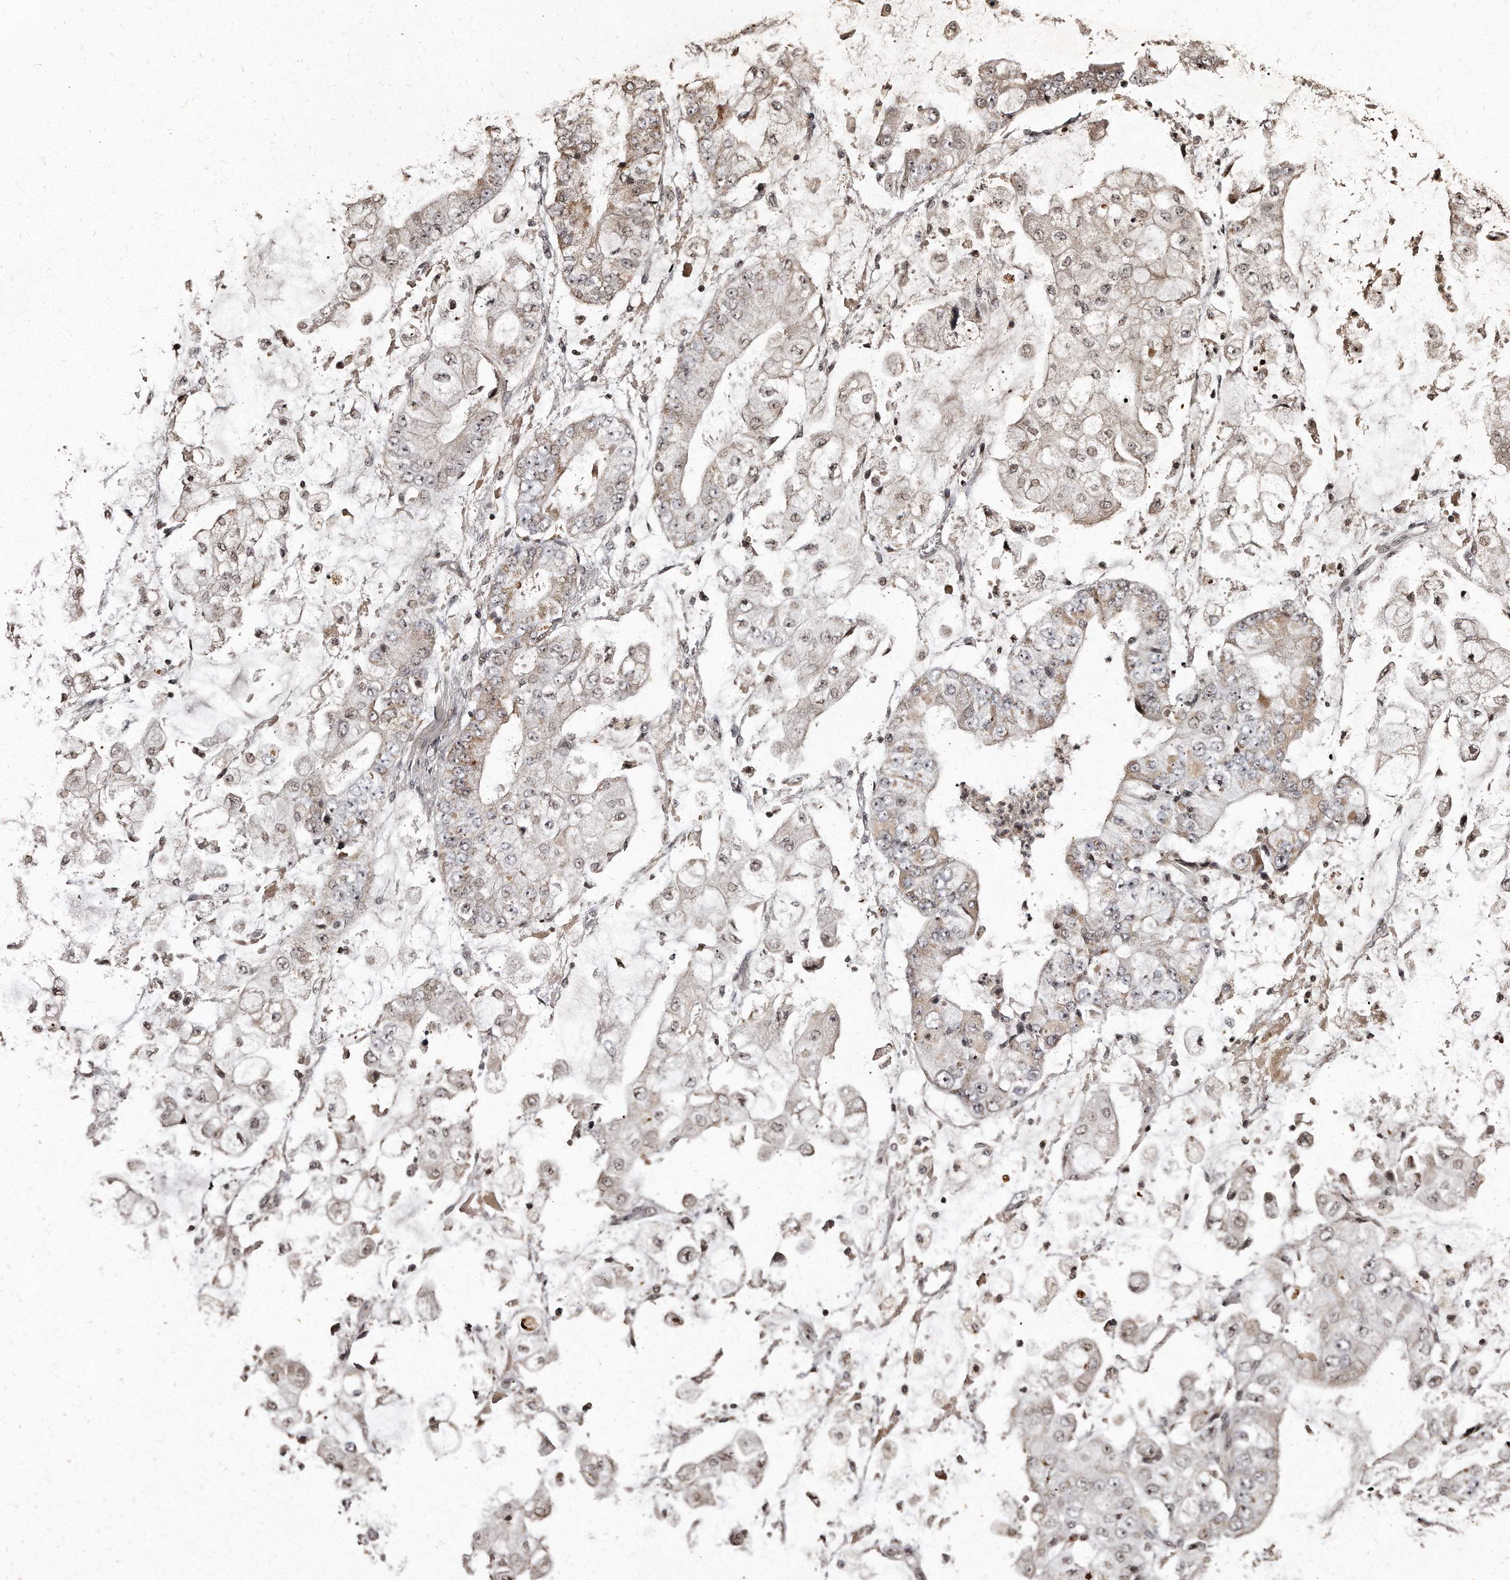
{"staining": {"intensity": "weak", "quantity": ">75%", "location": "cytoplasmic/membranous,nuclear"}, "tissue": "stomach cancer", "cell_type": "Tumor cells", "image_type": "cancer", "snomed": [{"axis": "morphology", "description": "Adenocarcinoma, NOS"}, {"axis": "topography", "description": "Stomach"}], "caption": "Immunohistochemistry (IHC) of human stomach cancer displays low levels of weak cytoplasmic/membranous and nuclear positivity in approximately >75% of tumor cells.", "gene": "TSHR", "patient": {"sex": "male", "age": 76}}